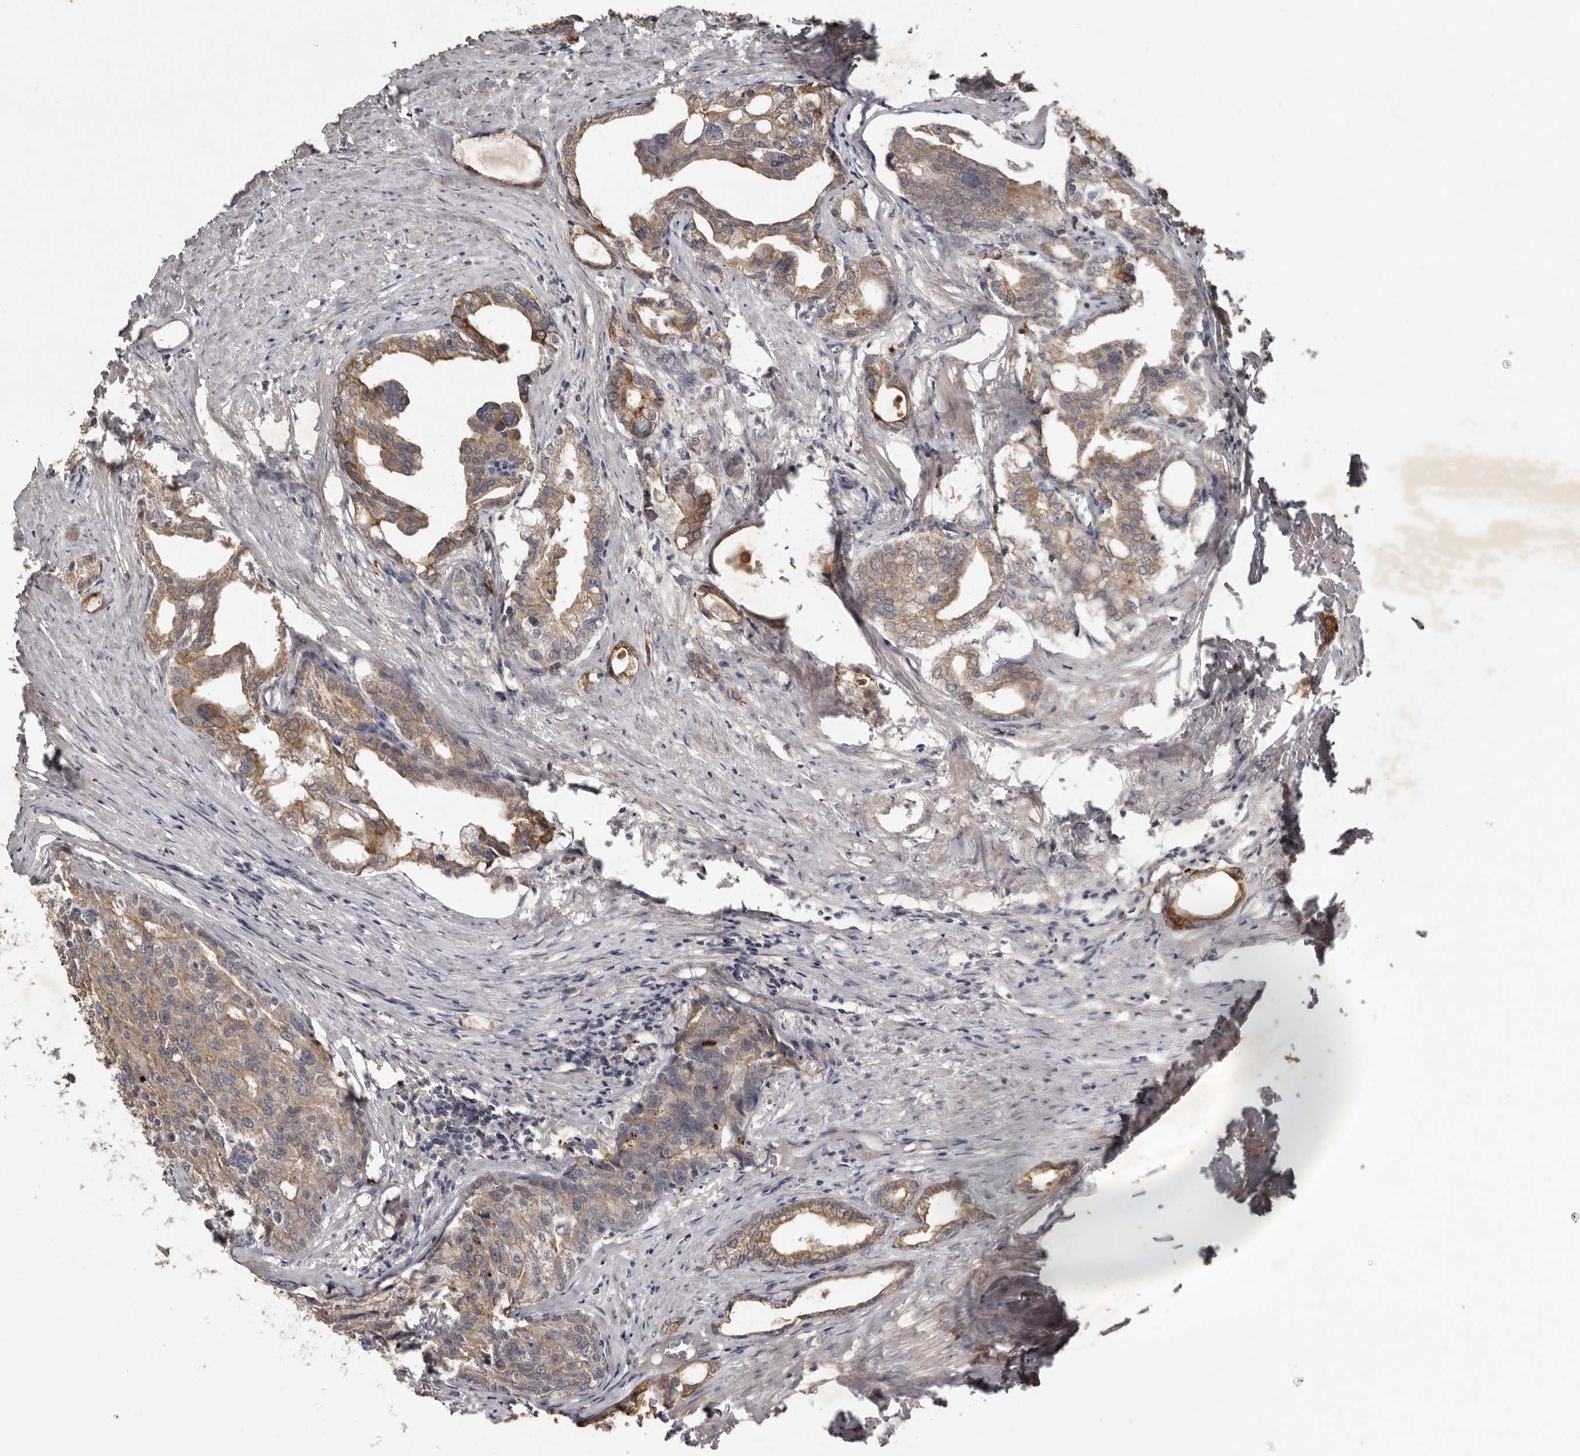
{"staining": {"intensity": "weak", "quantity": ">75%", "location": "cytoplasmic/membranous"}, "tissue": "prostate cancer", "cell_type": "Tumor cells", "image_type": "cancer", "snomed": [{"axis": "morphology", "description": "Adenocarcinoma, High grade"}, {"axis": "topography", "description": "Prostate"}], "caption": "A high-resolution photomicrograph shows immunohistochemistry (IHC) staining of adenocarcinoma (high-grade) (prostate), which demonstrates weak cytoplasmic/membranous staining in approximately >75% of tumor cells. The protein is shown in brown color, while the nuclei are stained blue.", "gene": "NMUR1", "patient": {"sex": "male", "age": 50}}